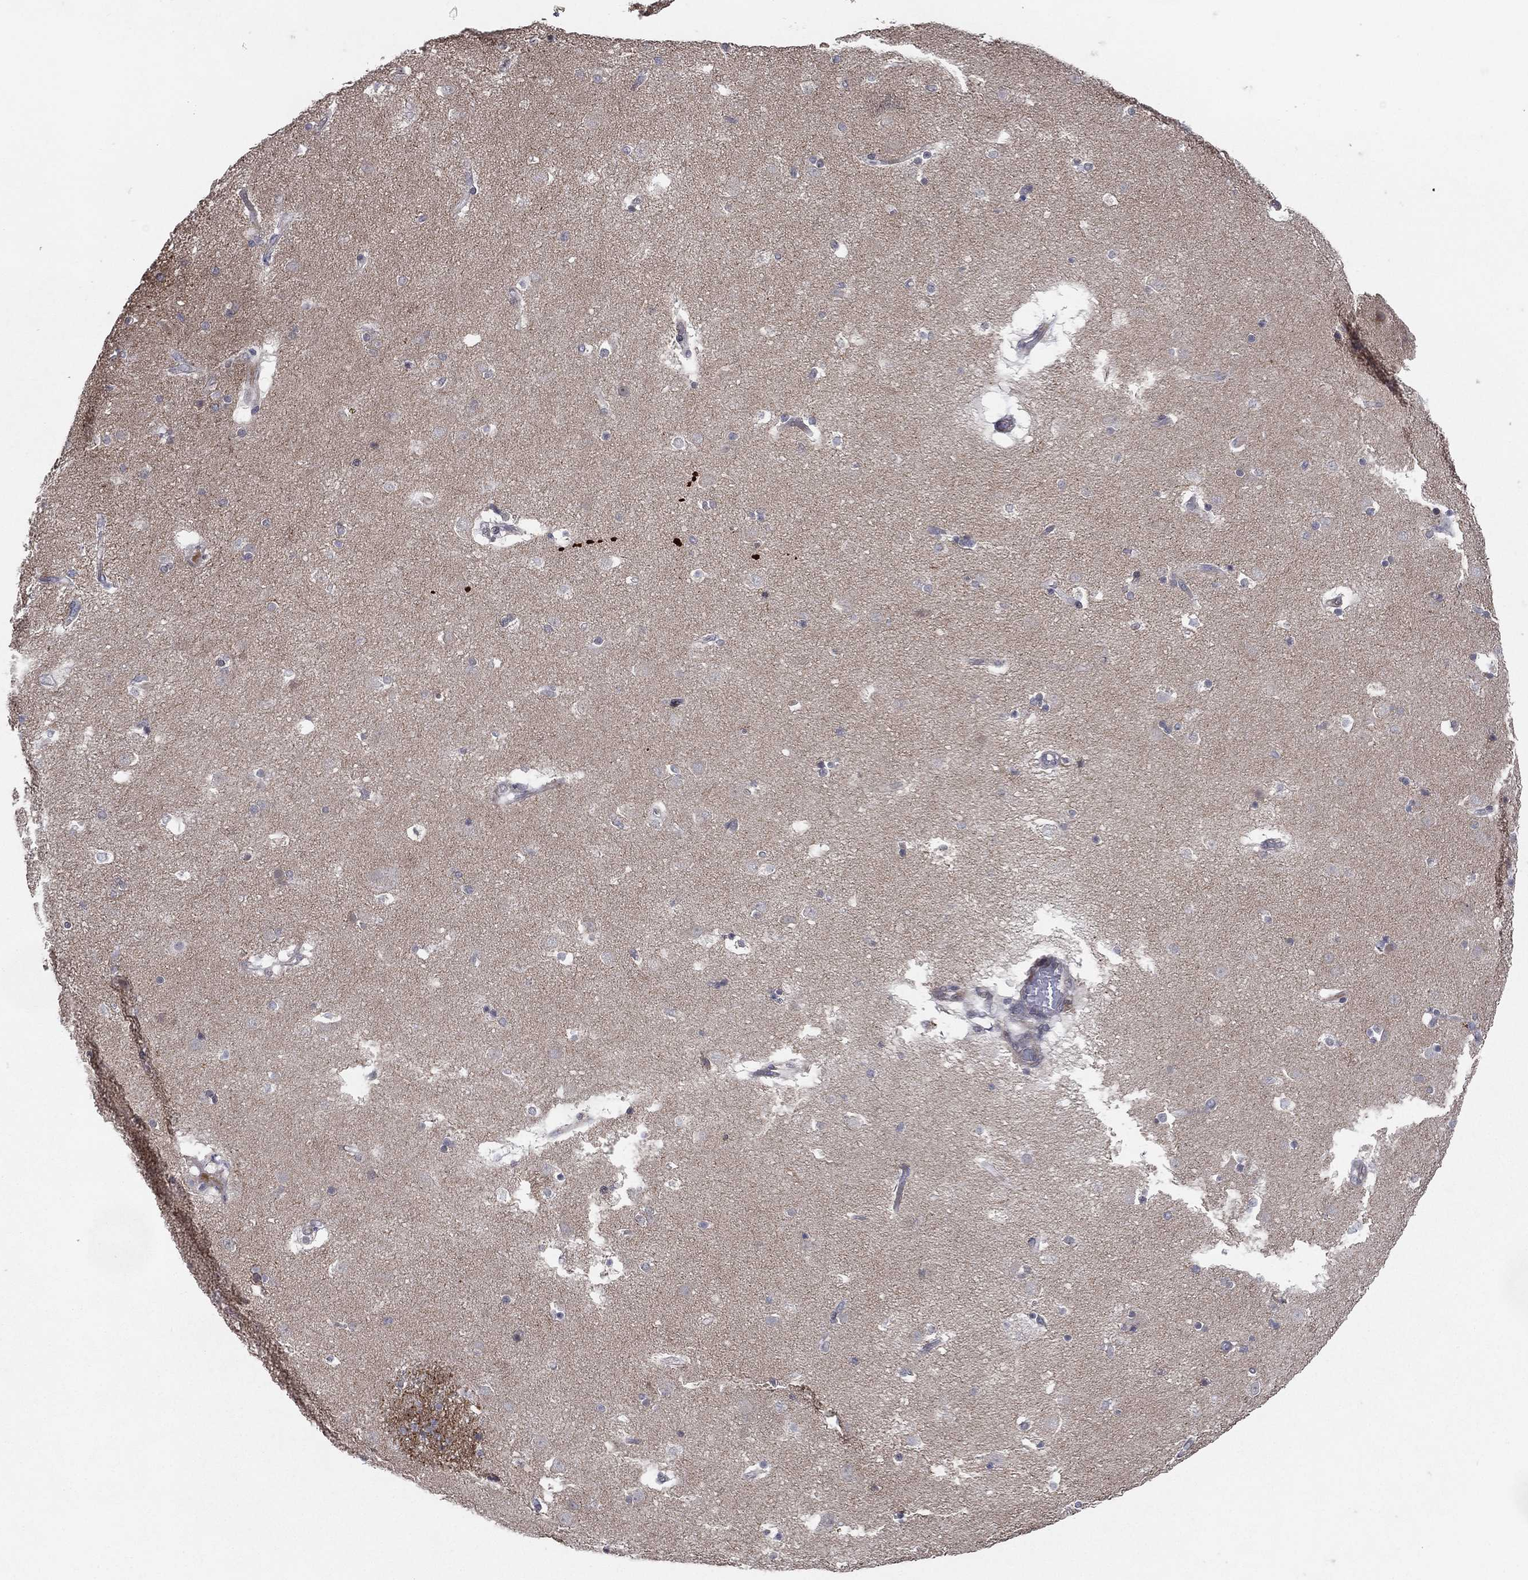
{"staining": {"intensity": "negative", "quantity": "none", "location": "none"}, "tissue": "caudate", "cell_type": "Glial cells", "image_type": "normal", "snomed": [{"axis": "morphology", "description": "Normal tissue, NOS"}, {"axis": "topography", "description": "Lateral ventricle wall"}], "caption": "Immunohistochemistry of normal human caudate shows no positivity in glial cells.", "gene": "KAT14", "patient": {"sex": "male", "age": 51}}